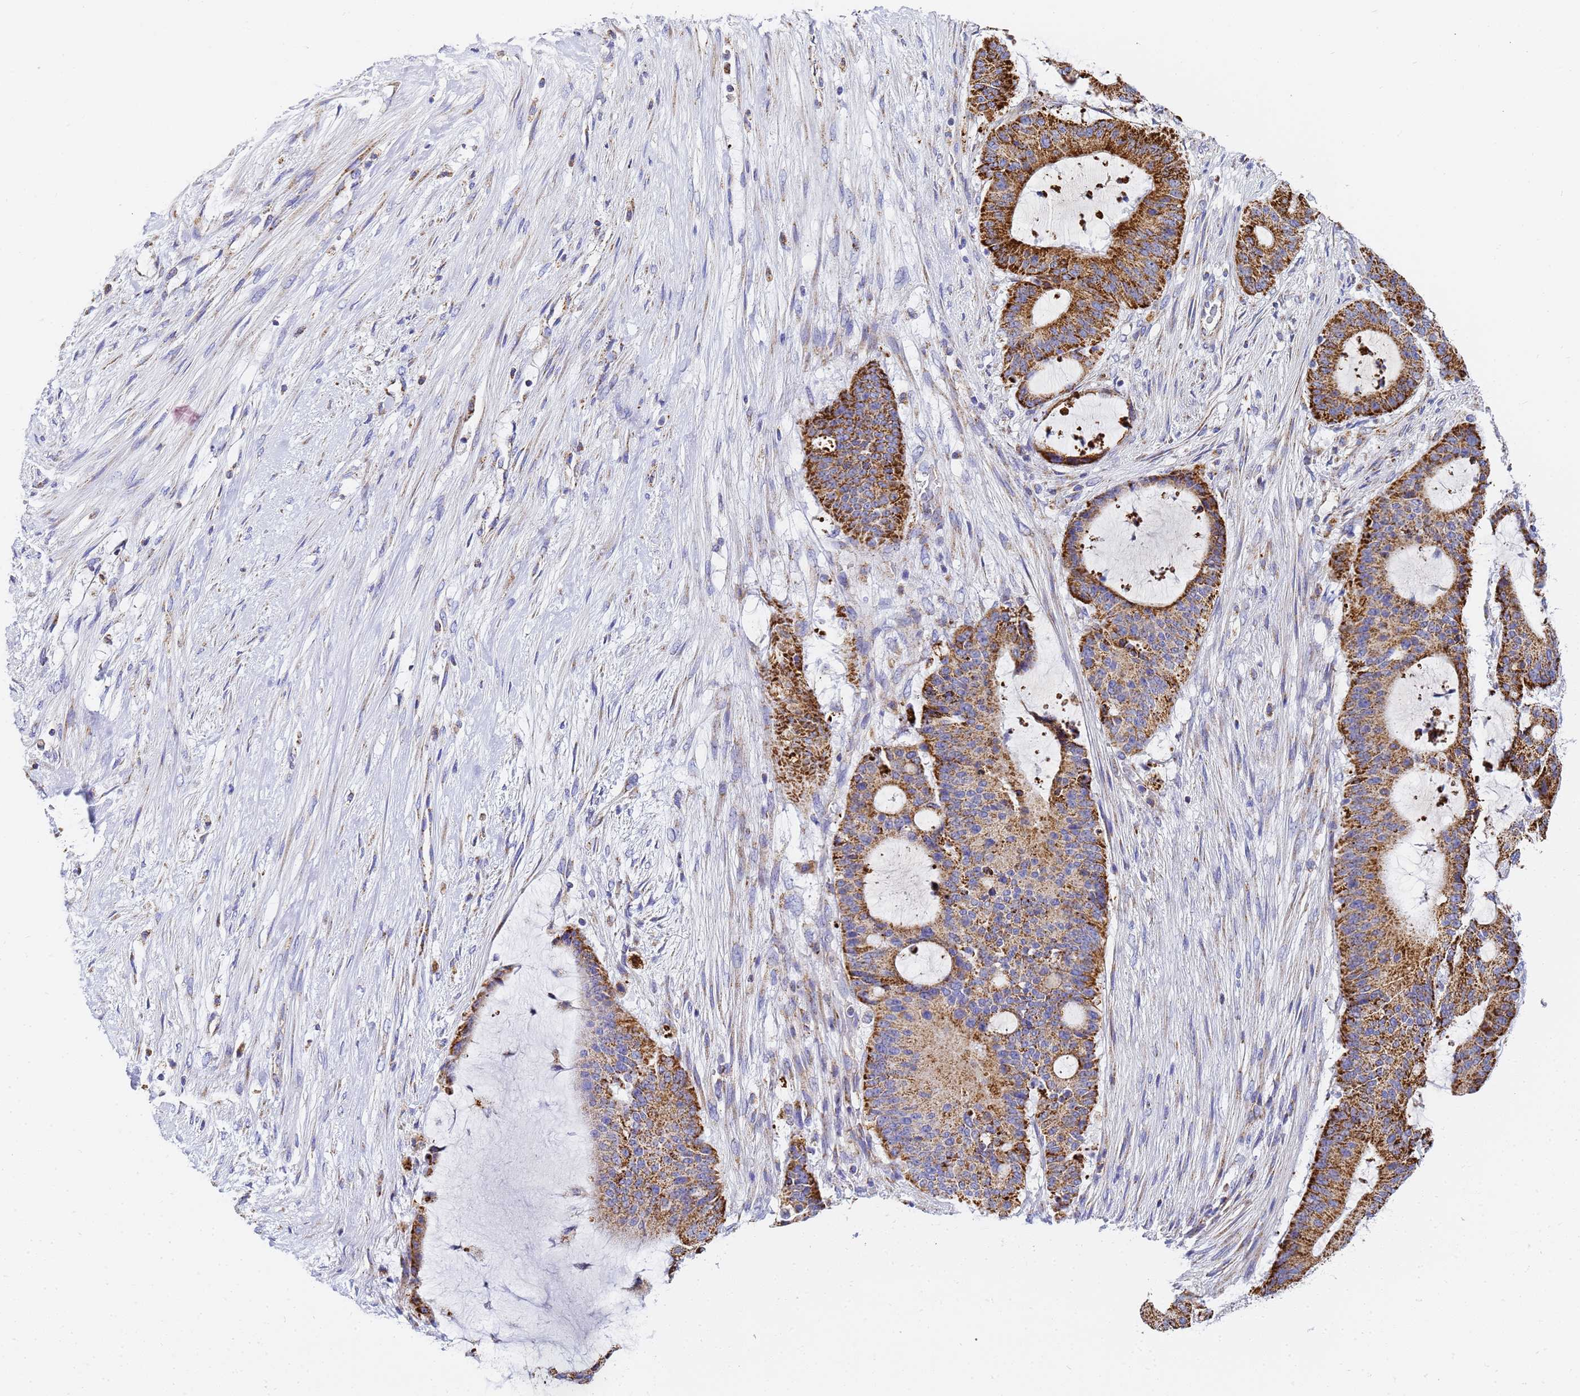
{"staining": {"intensity": "strong", "quantity": ">75%", "location": "cytoplasmic/membranous"}, "tissue": "liver cancer", "cell_type": "Tumor cells", "image_type": "cancer", "snomed": [{"axis": "morphology", "description": "Normal tissue, NOS"}, {"axis": "morphology", "description": "Cholangiocarcinoma"}, {"axis": "topography", "description": "Liver"}, {"axis": "topography", "description": "Peripheral nerve tissue"}], "caption": "A micrograph of human liver cancer stained for a protein displays strong cytoplasmic/membranous brown staining in tumor cells. (DAB IHC, brown staining for protein, blue staining for nuclei).", "gene": "CNIH4", "patient": {"sex": "female", "age": 73}}